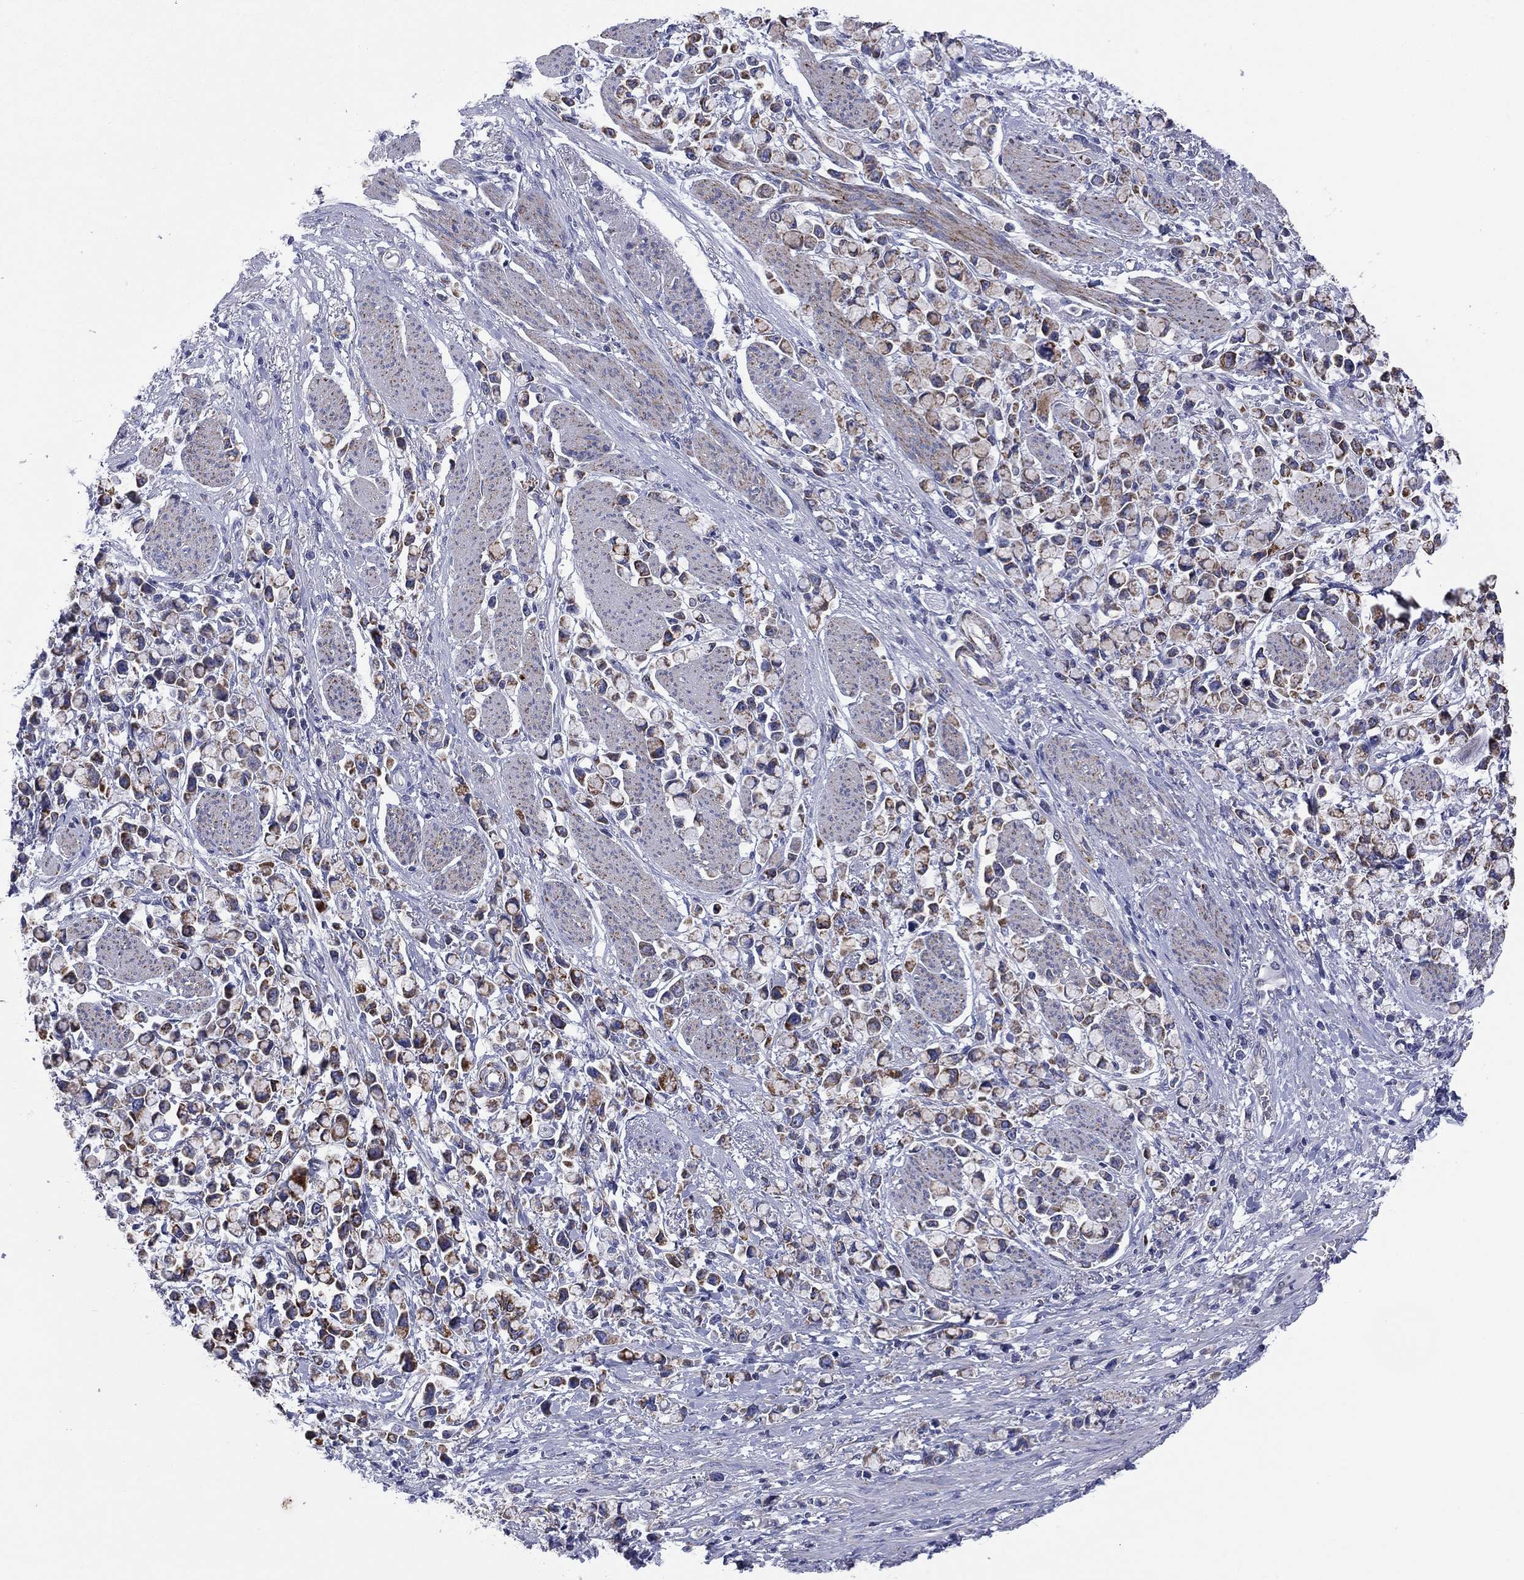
{"staining": {"intensity": "strong", "quantity": "25%-75%", "location": "cytoplasmic/membranous"}, "tissue": "stomach cancer", "cell_type": "Tumor cells", "image_type": "cancer", "snomed": [{"axis": "morphology", "description": "Adenocarcinoma, NOS"}, {"axis": "topography", "description": "Stomach"}], "caption": "Adenocarcinoma (stomach) was stained to show a protein in brown. There is high levels of strong cytoplasmic/membranous positivity in about 25%-75% of tumor cells.", "gene": "MGST3", "patient": {"sex": "female", "age": 81}}